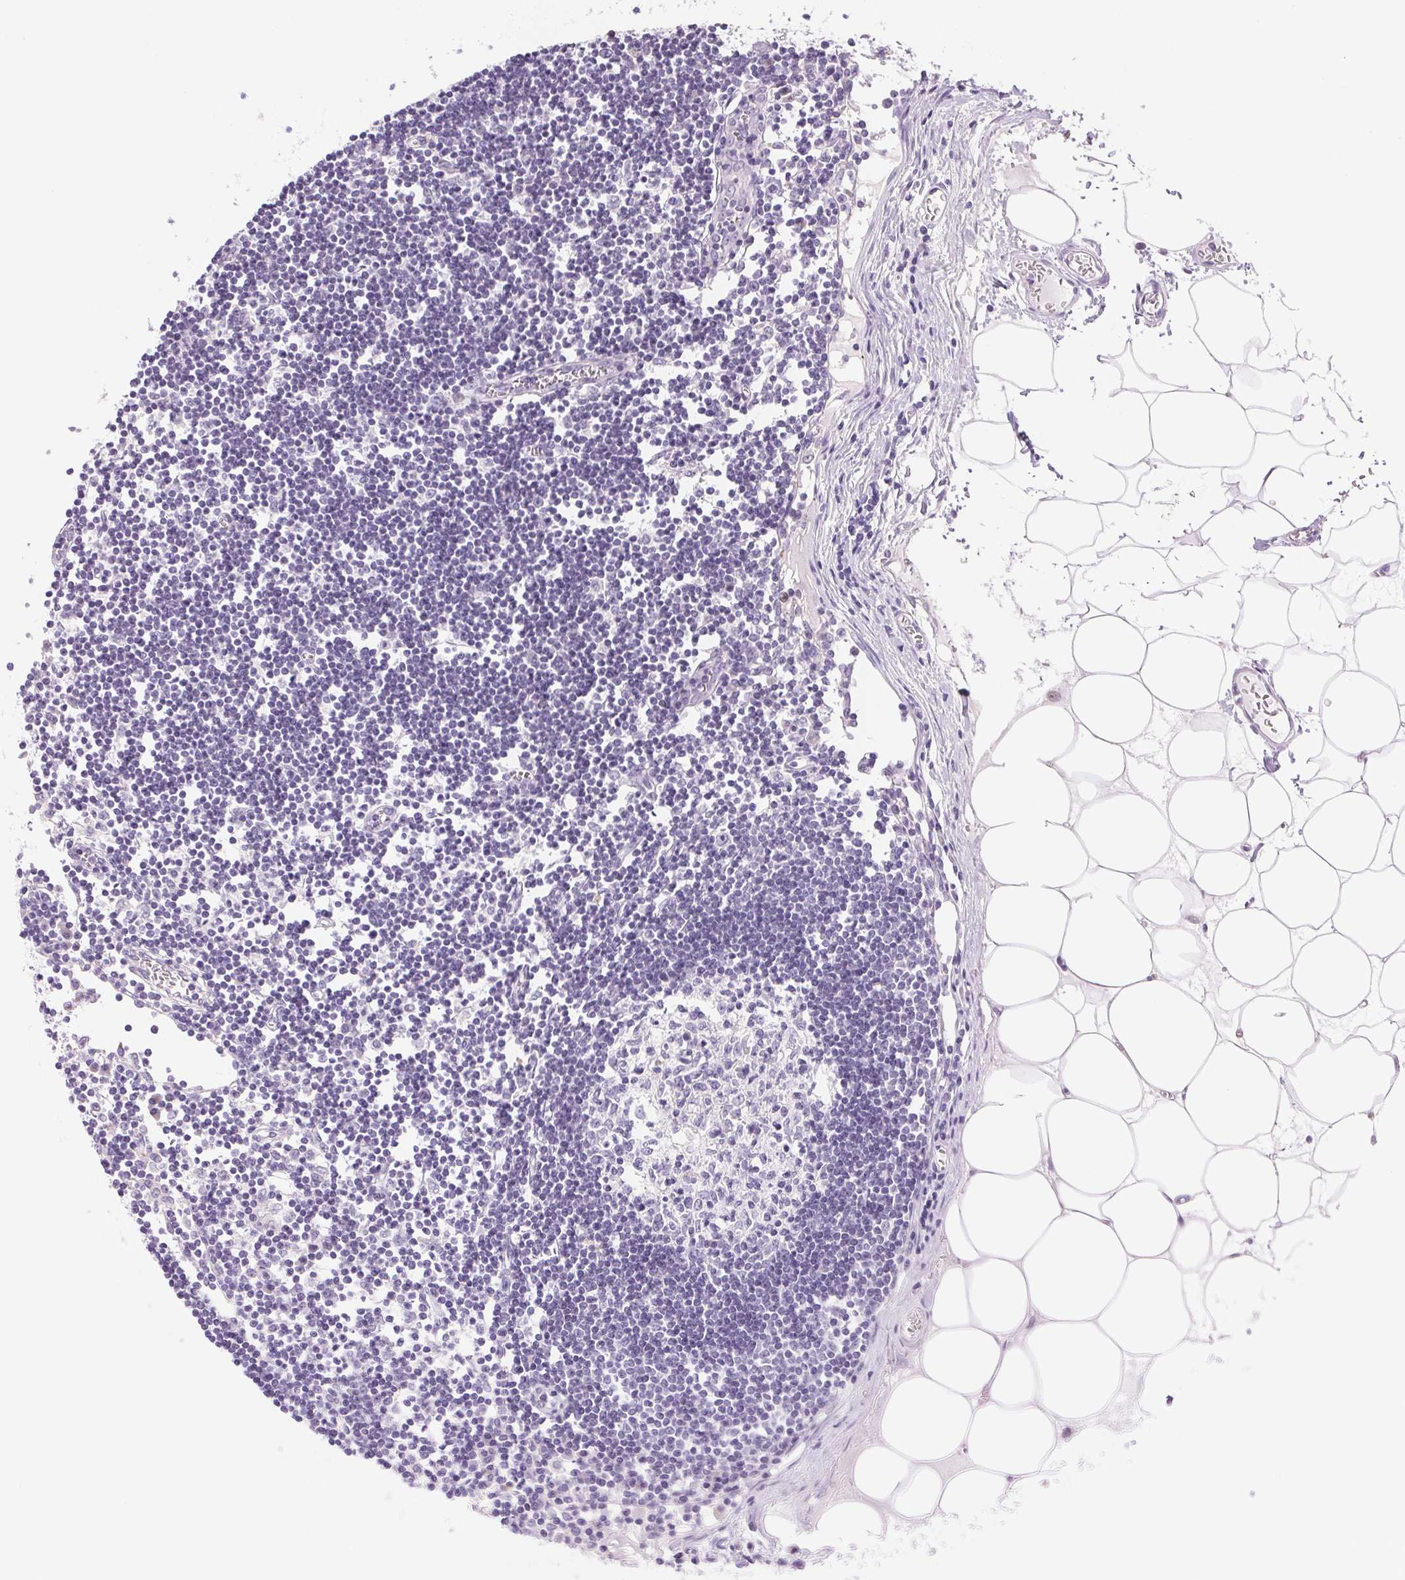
{"staining": {"intensity": "negative", "quantity": "none", "location": "none"}, "tissue": "lymph node", "cell_type": "Germinal center cells", "image_type": "normal", "snomed": [{"axis": "morphology", "description": "Normal tissue, NOS"}, {"axis": "topography", "description": "Lymph node"}], "caption": "Immunohistochemistry (IHC) of benign human lymph node displays no staining in germinal center cells.", "gene": "TEKT1", "patient": {"sex": "female", "age": 65}}